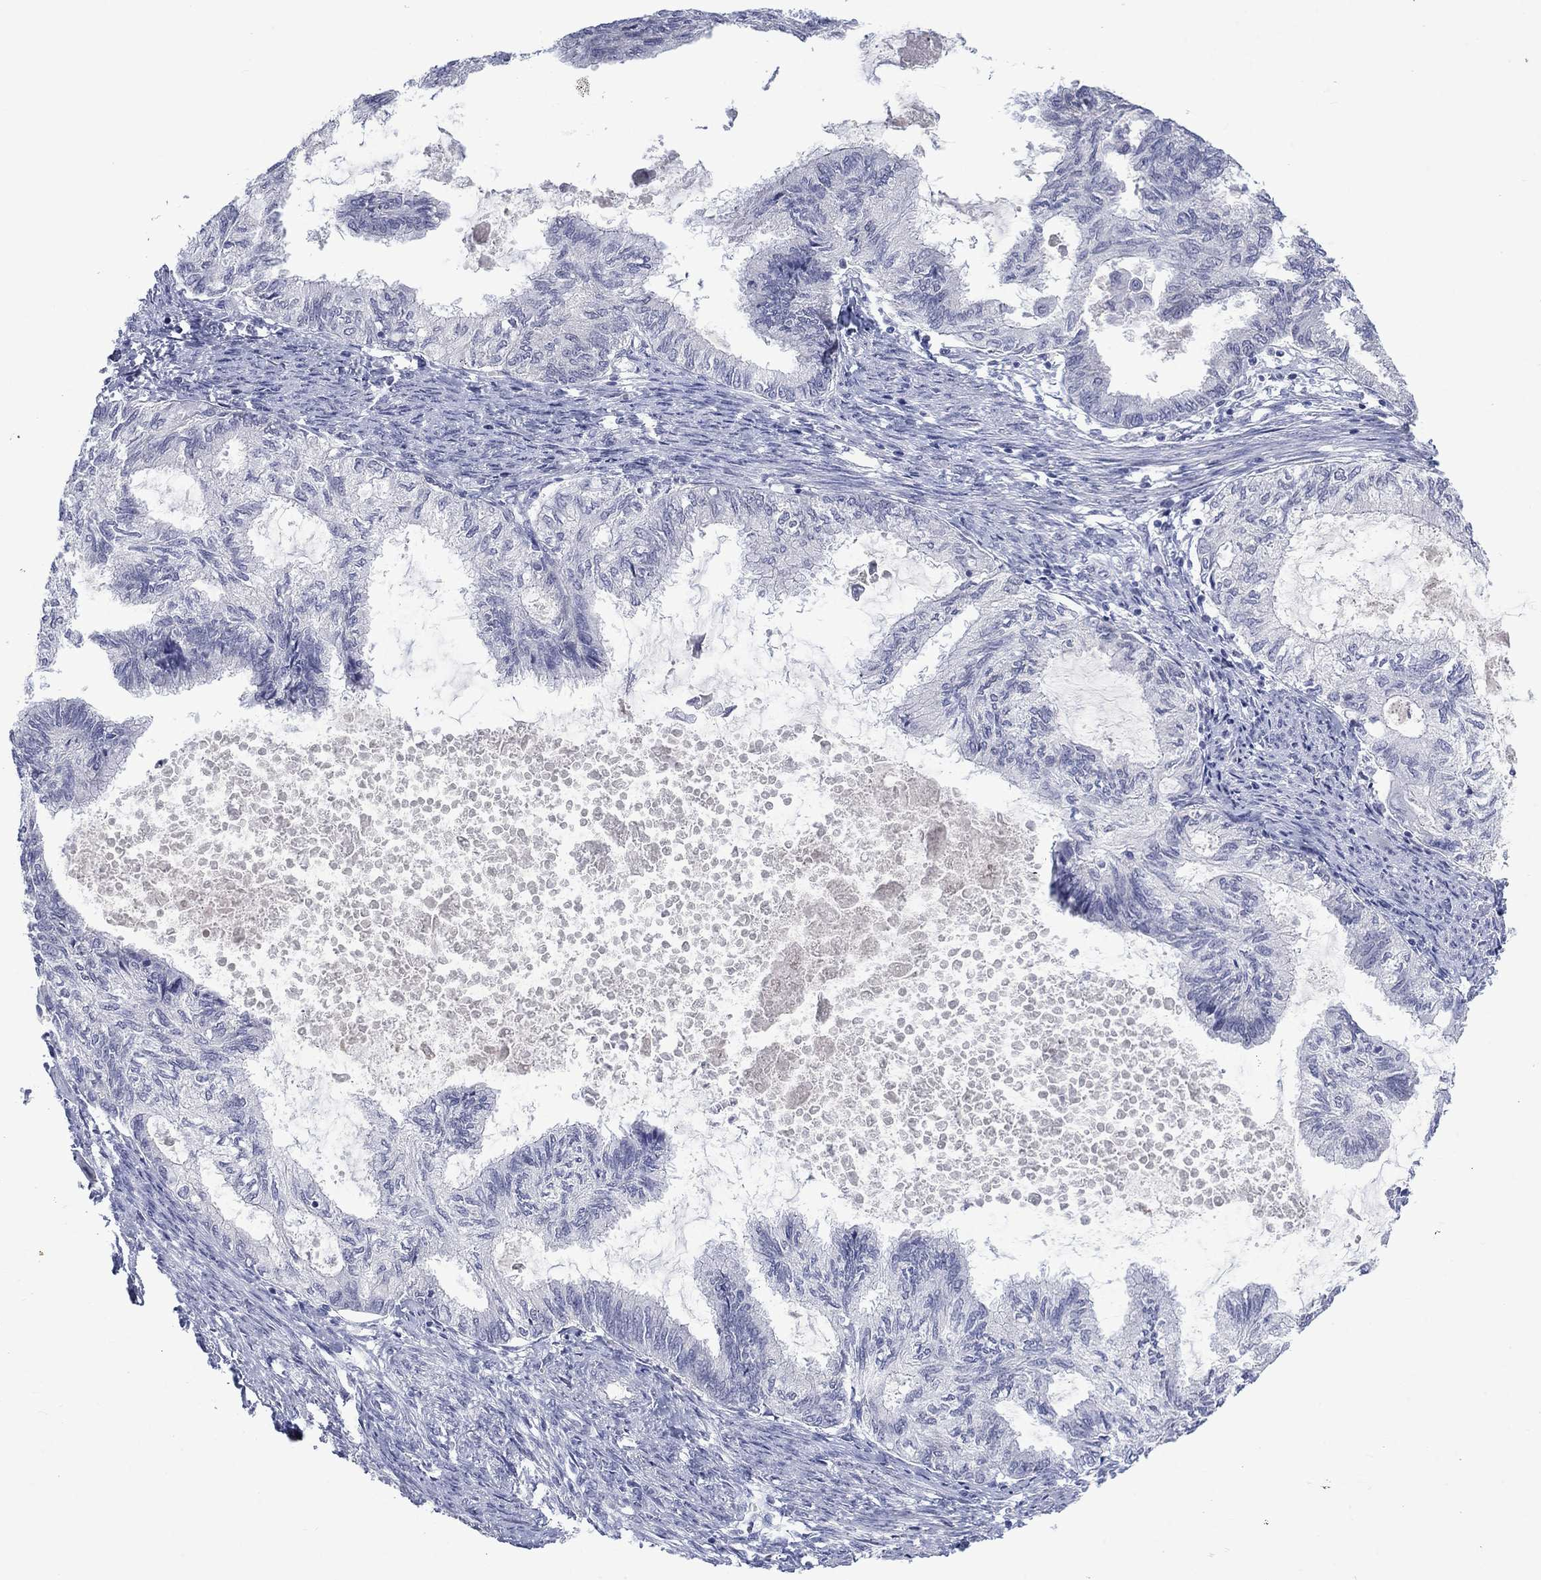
{"staining": {"intensity": "negative", "quantity": "none", "location": "none"}, "tissue": "endometrial cancer", "cell_type": "Tumor cells", "image_type": "cancer", "snomed": [{"axis": "morphology", "description": "Adenocarcinoma, NOS"}, {"axis": "topography", "description": "Endometrium"}], "caption": "A micrograph of endometrial cancer stained for a protein exhibits no brown staining in tumor cells. (DAB immunohistochemistry (IHC) with hematoxylin counter stain).", "gene": "NSMF", "patient": {"sex": "female", "age": 86}}